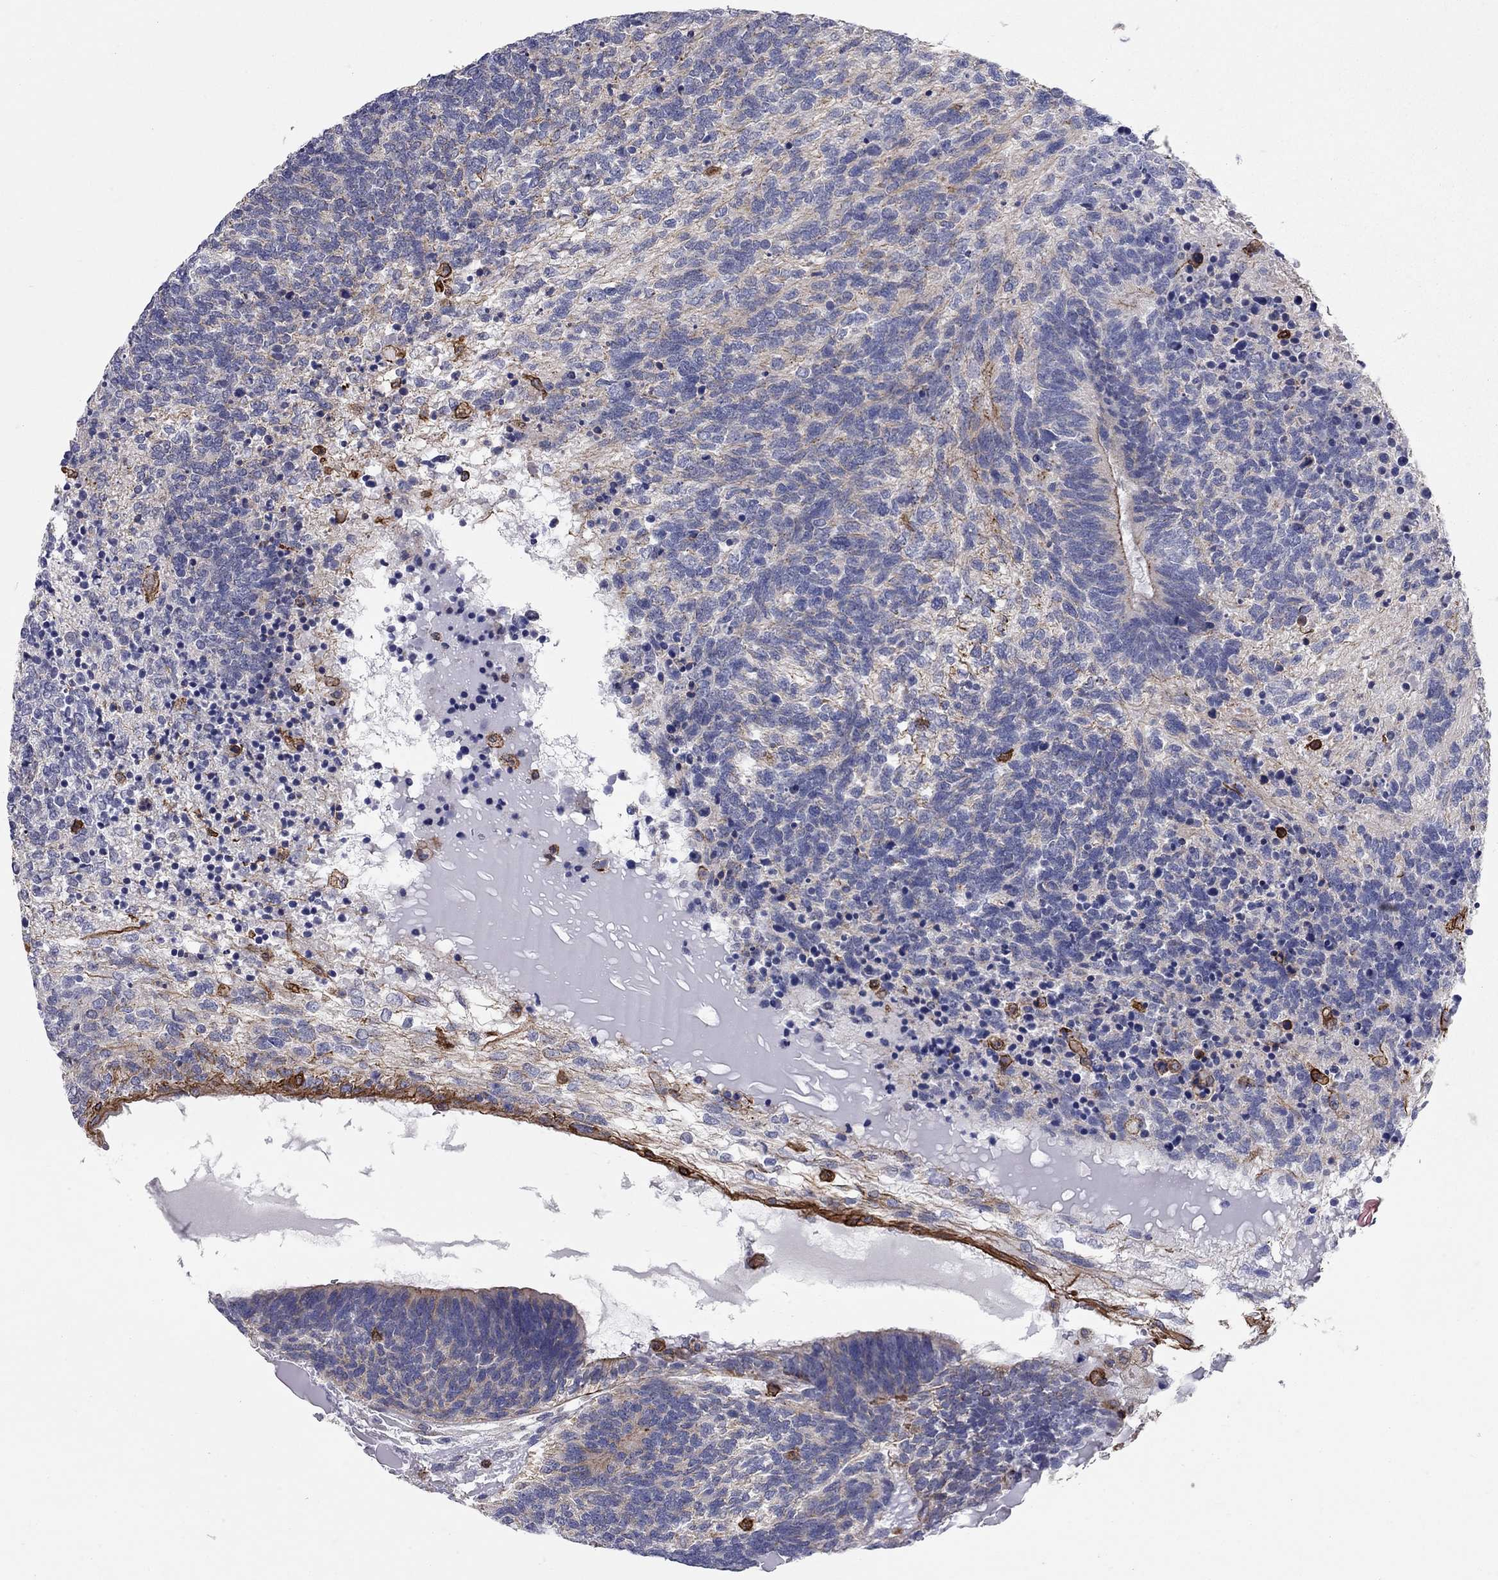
{"staining": {"intensity": "strong", "quantity": "<25%", "location": "cytoplasmic/membranous"}, "tissue": "testis cancer", "cell_type": "Tumor cells", "image_type": "cancer", "snomed": [{"axis": "morphology", "description": "Seminoma, NOS"}, {"axis": "morphology", "description": "Carcinoma, Embryonal, NOS"}, {"axis": "topography", "description": "Testis"}], "caption": "Immunohistochemical staining of testis cancer demonstrates strong cytoplasmic/membranous protein staining in approximately <25% of tumor cells.", "gene": "BICDL2", "patient": {"sex": "male", "age": 41}}